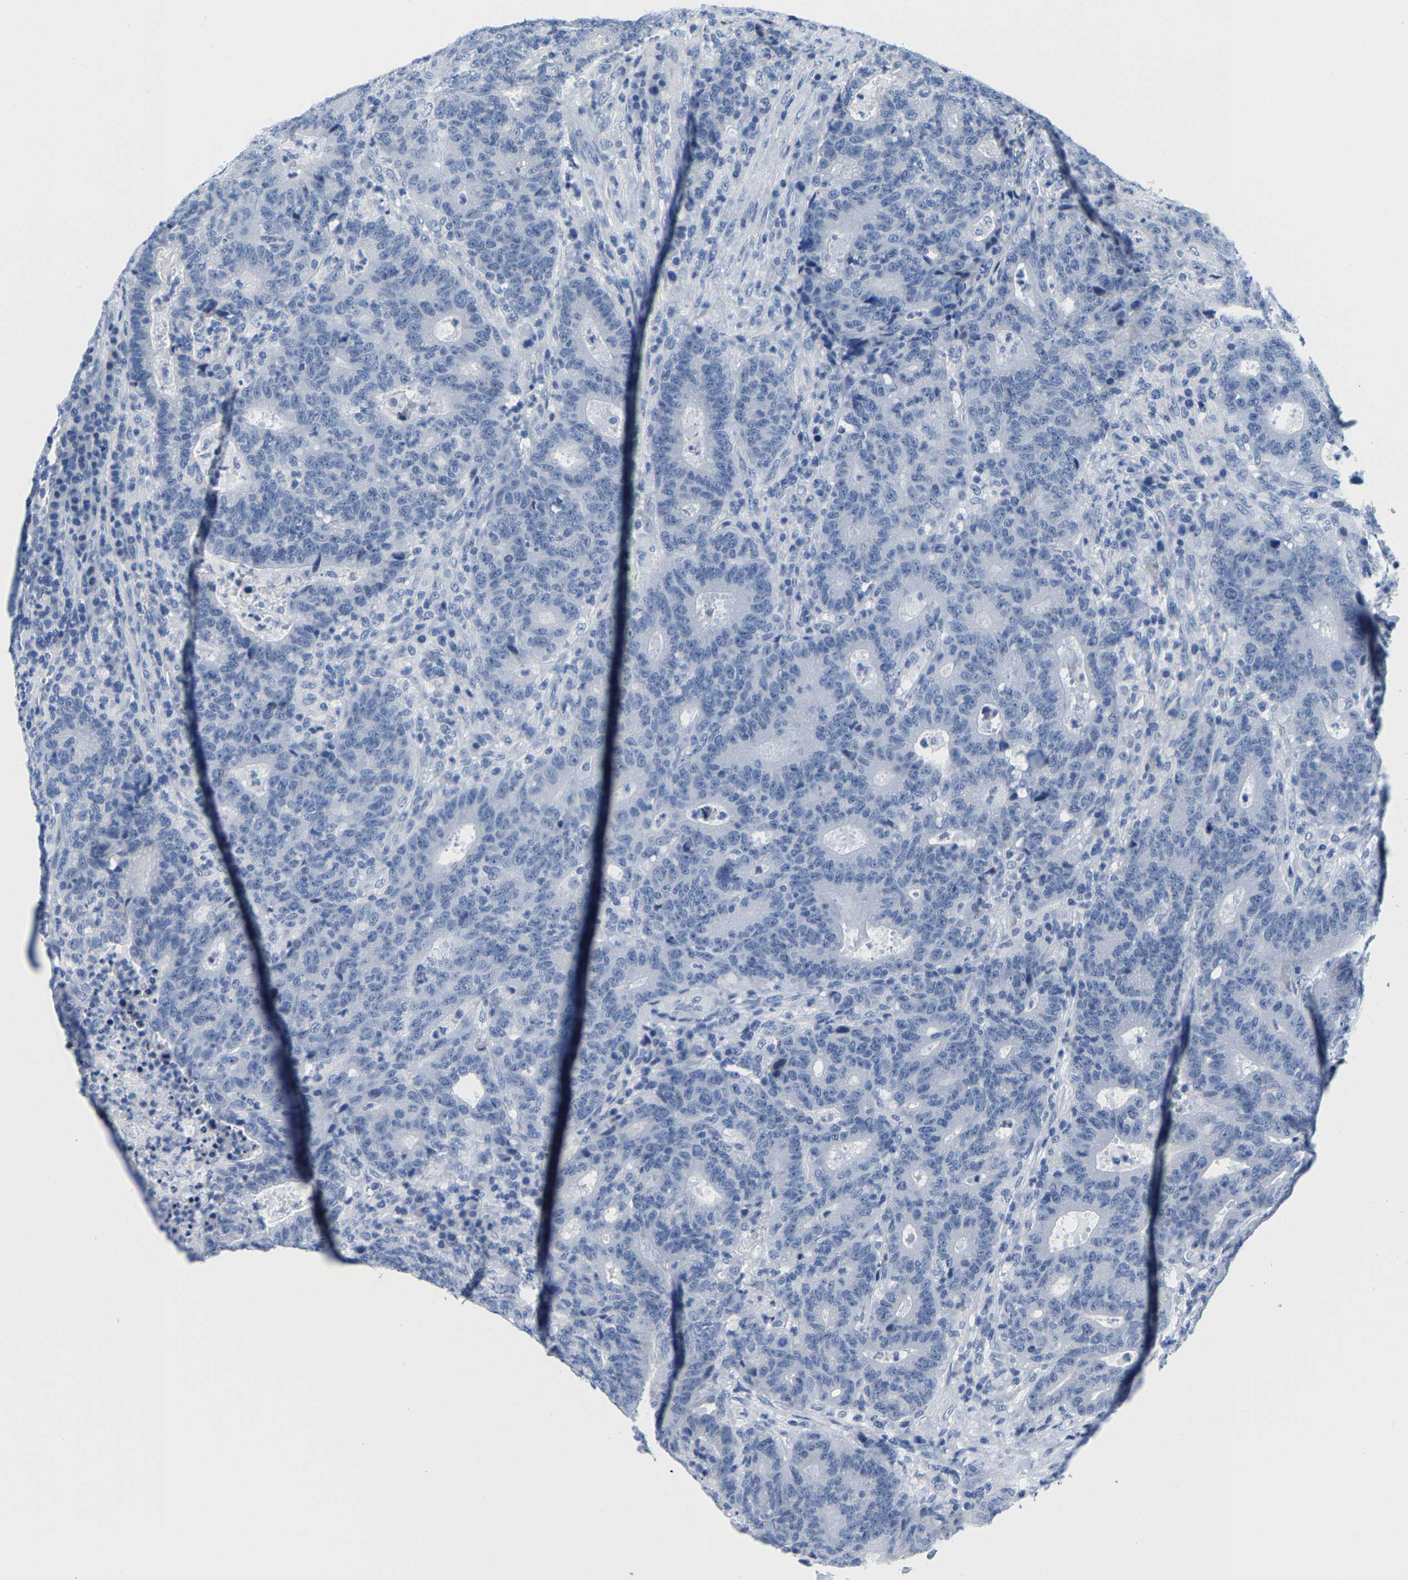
{"staining": {"intensity": "negative", "quantity": "none", "location": "none"}, "tissue": "colorectal cancer", "cell_type": "Tumor cells", "image_type": "cancer", "snomed": [{"axis": "morphology", "description": "Adenocarcinoma, NOS"}, {"axis": "topography", "description": "Colon"}], "caption": "Immunohistochemistry (IHC) of human adenocarcinoma (colorectal) exhibits no expression in tumor cells.", "gene": "KLHL1", "patient": {"sex": "female", "age": 75}}